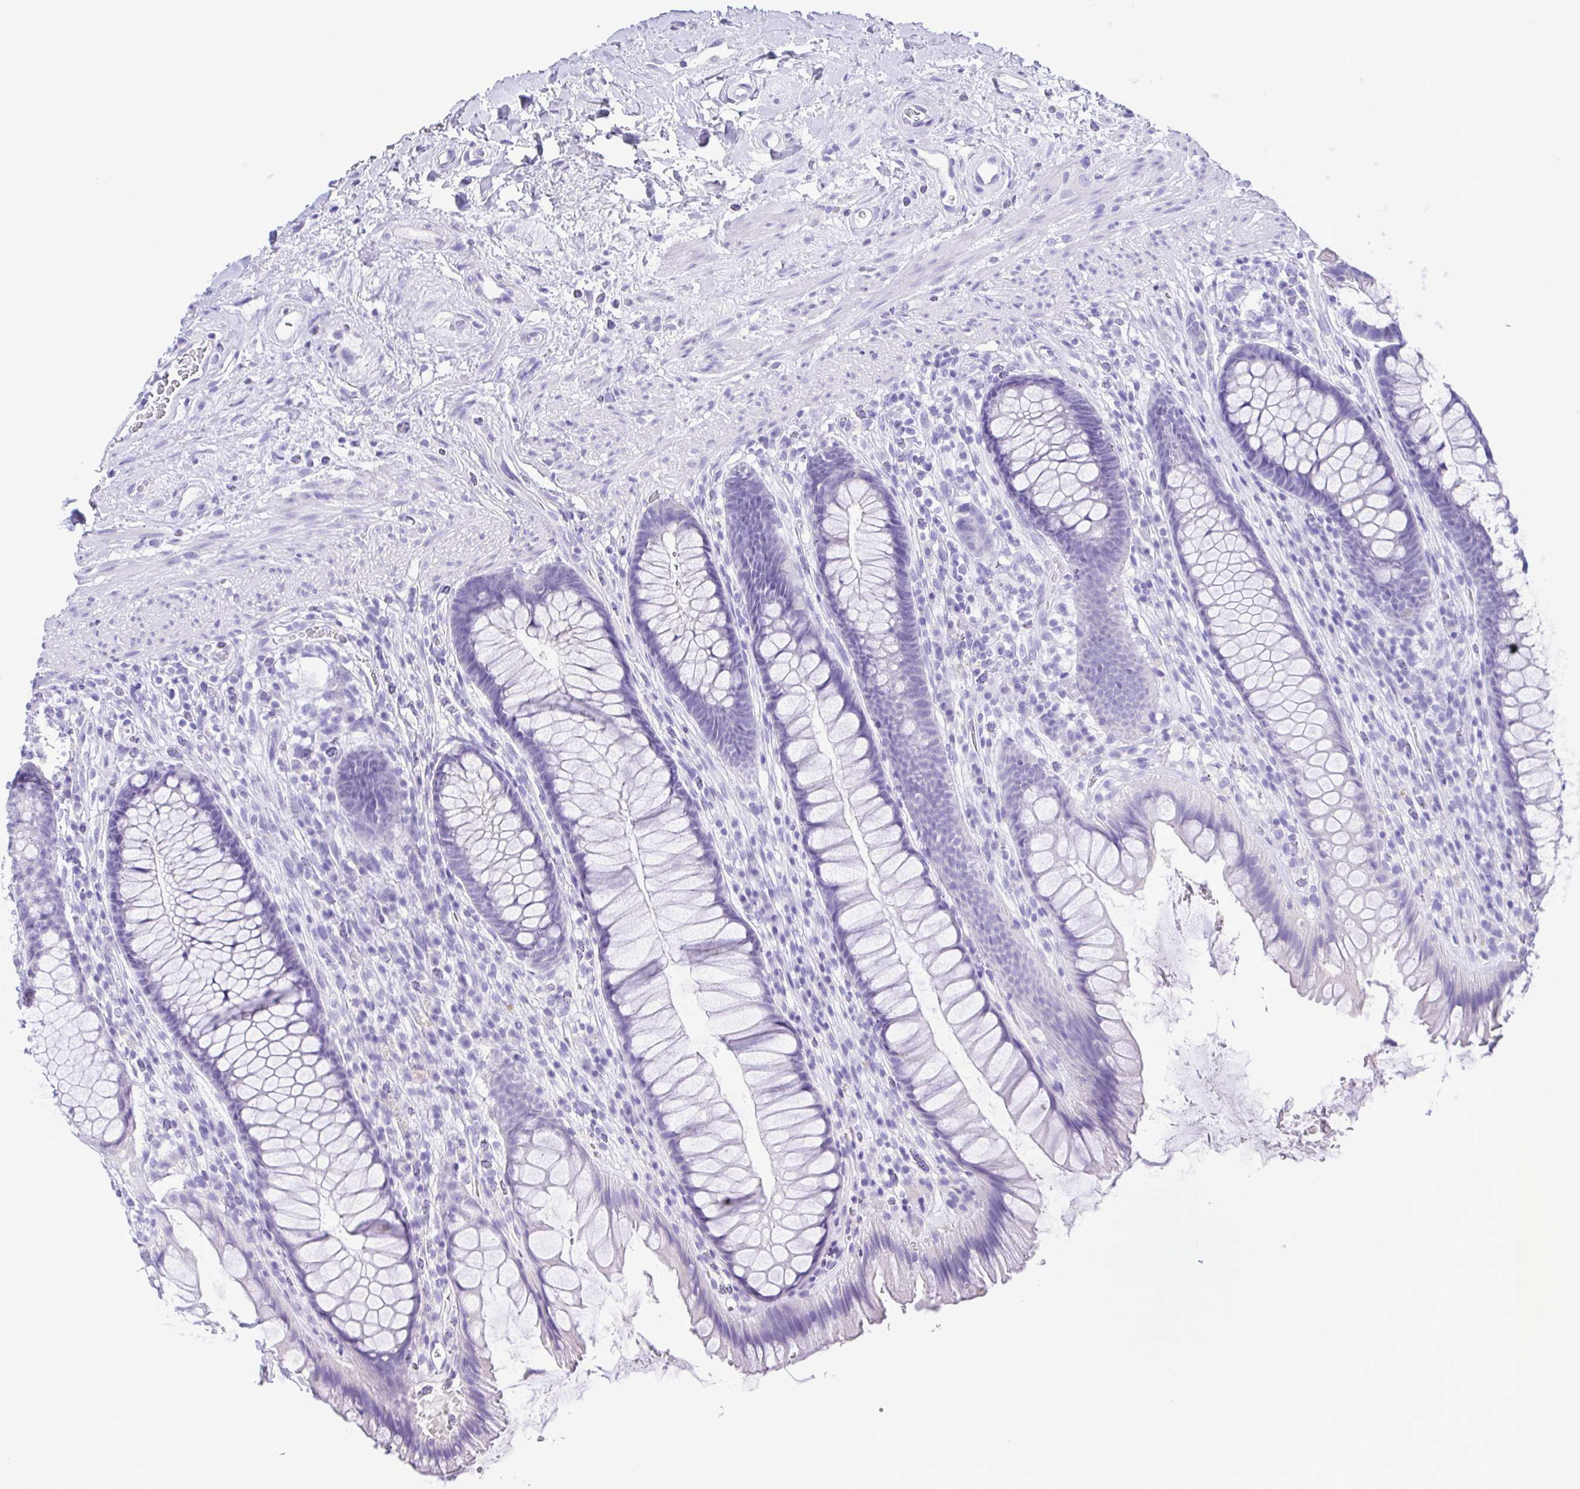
{"staining": {"intensity": "negative", "quantity": "none", "location": "none"}, "tissue": "rectum", "cell_type": "Glandular cells", "image_type": "normal", "snomed": [{"axis": "morphology", "description": "Normal tissue, NOS"}, {"axis": "topography", "description": "Rectum"}], "caption": "Micrograph shows no significant protein staining in glandular cells of normal rectum.", "gene": "OVGP1", "patient": {"sex": "male", "age": 53}}